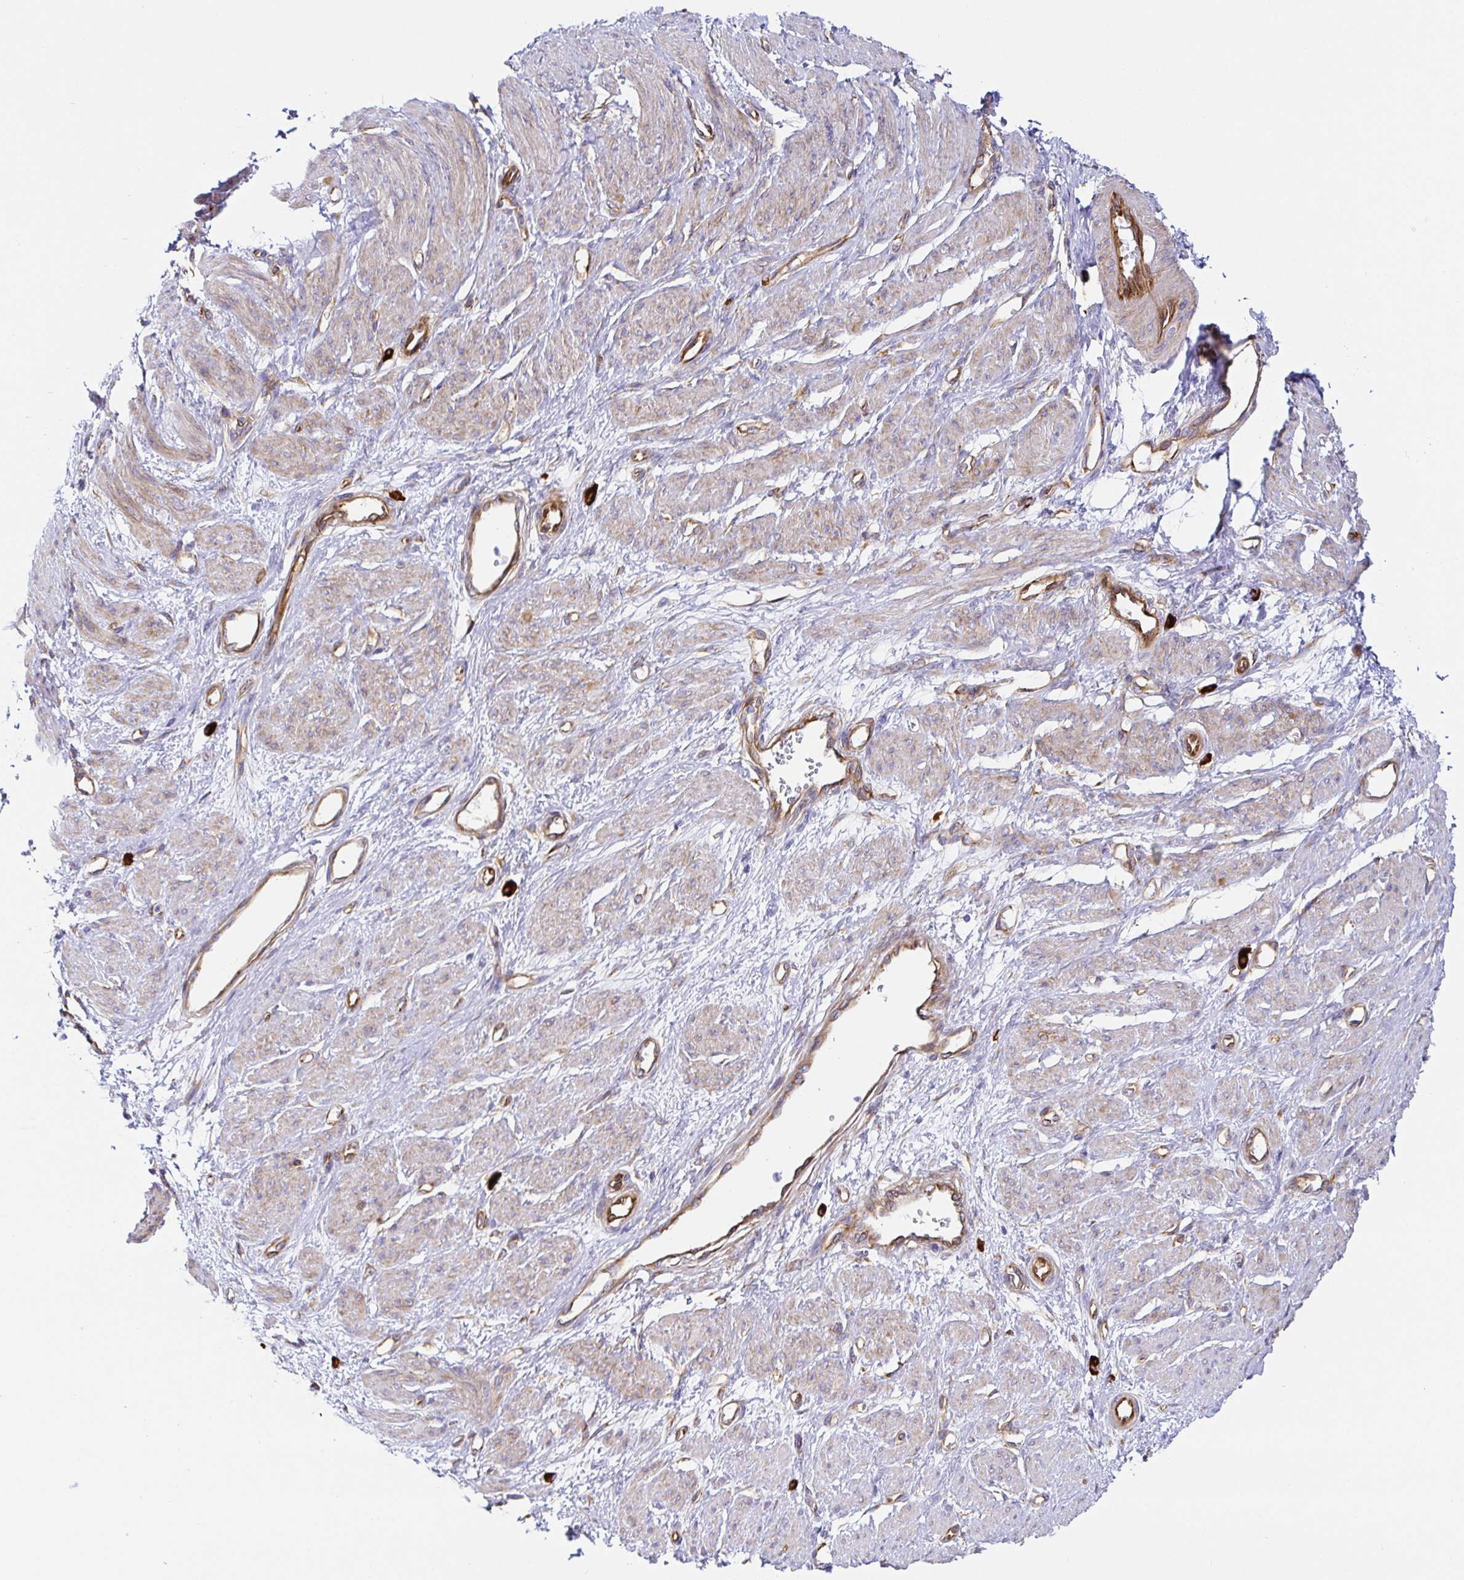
{"staining": {"intensity": "weak", "quantity": "25%-75%", "location": "cytoplasmic/membranous"}, "tissue": "smooth muscle", "cell_type": "Smooth muscle cells", "image_type": "normal", "snomed": [{"axis": "morphology", "description": "Normal tissue, NOS"}, {"axis": "topography", "description": "Smooth muscle"}, {"axis": "topography", "description": "Uterus"}], "caption": "Smooth muscle stained for a protein displays weak cytoplasmic/membranous positivity in smooth muscle cells. (Stains: DAB in brown, nuclei in blue, Microscopy: brightfield microscopy at high magnification).", "gene": "DOCK1", "patient": {"sex": "female", "age": 39}}